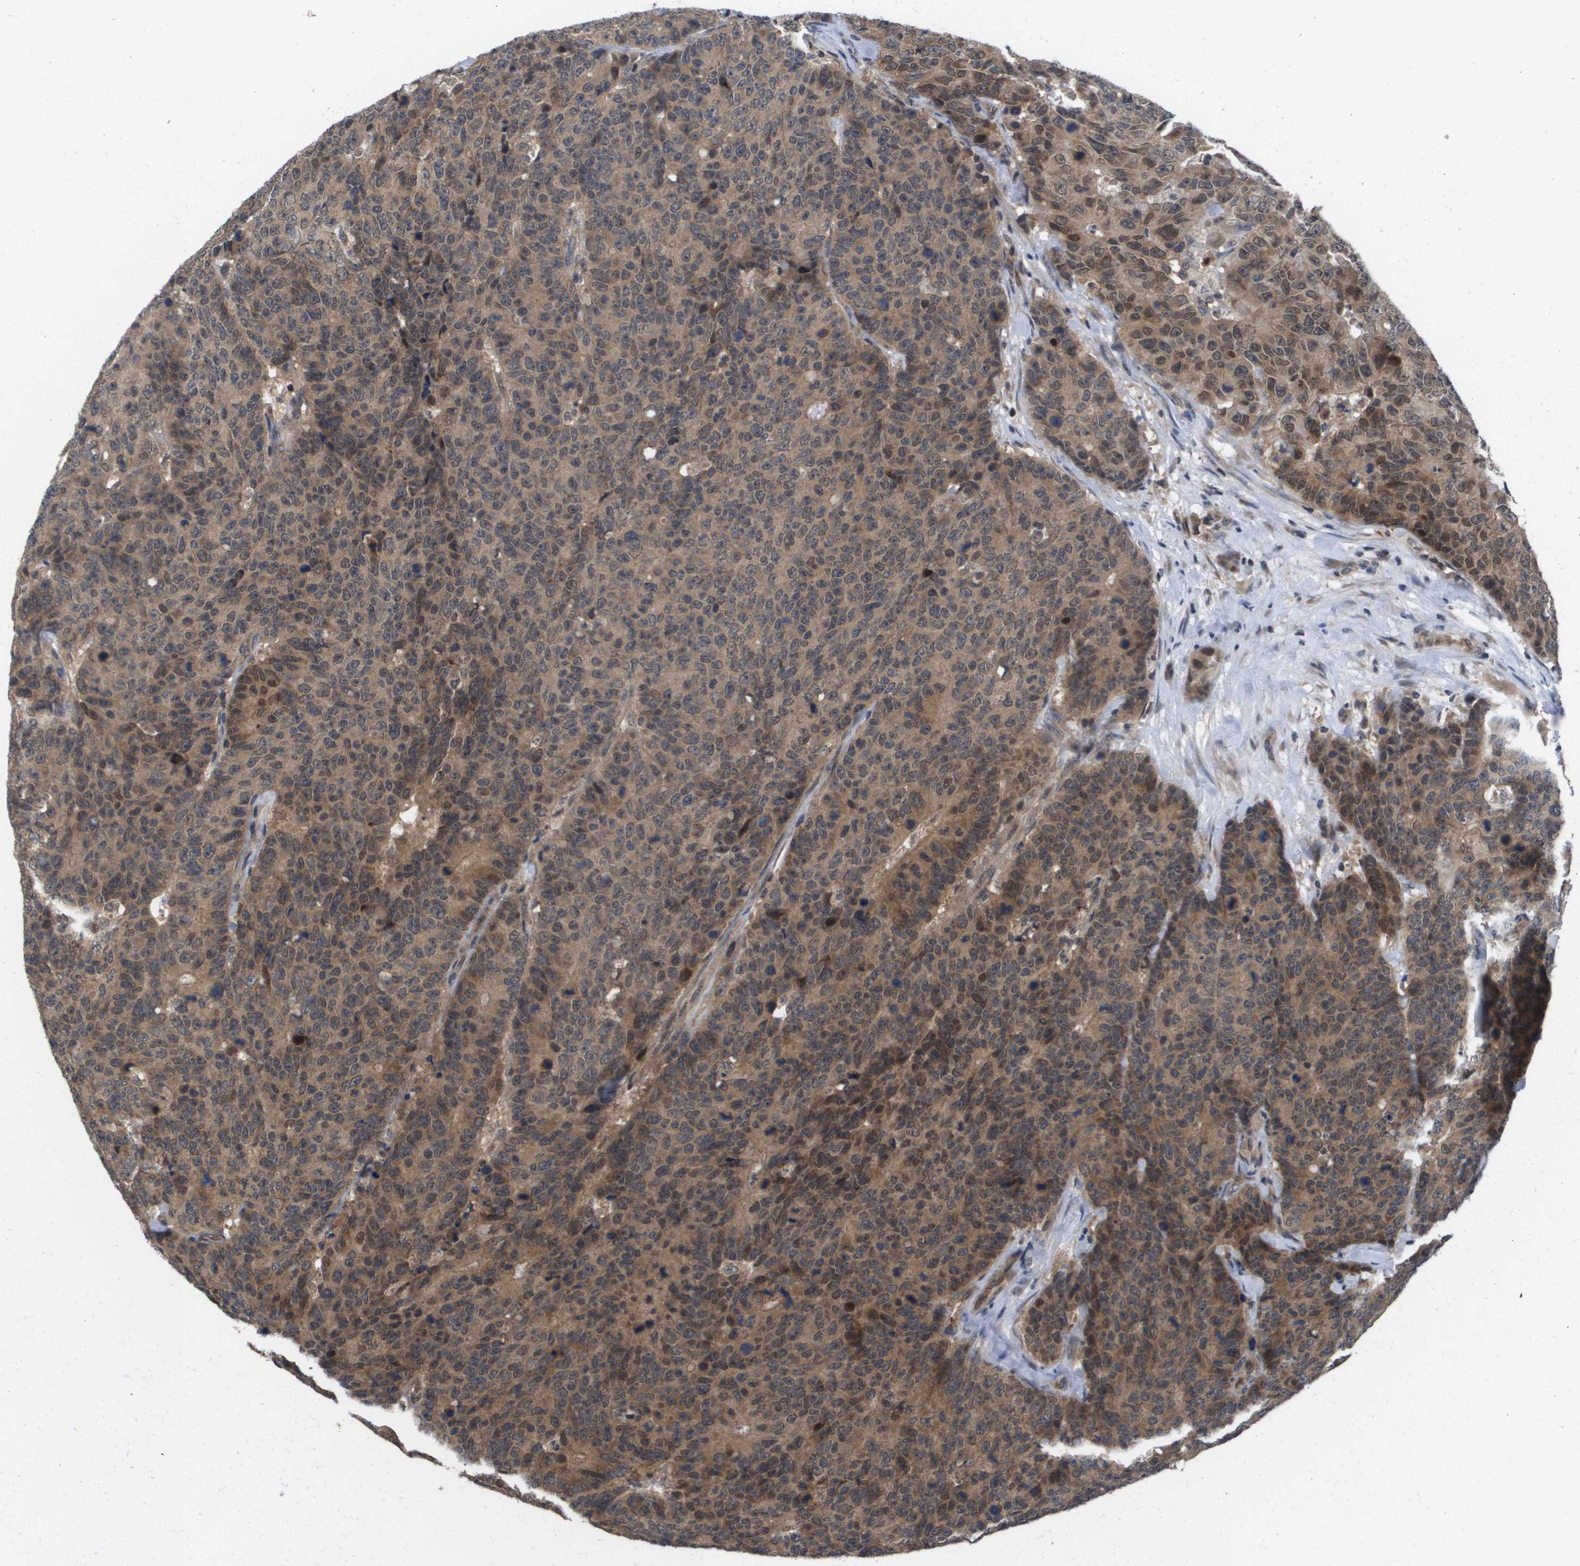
{"staining": {"intensity": "moderate", "quantity": ">75%", "location": "cytoplasmic/membranous"}, "tissue": "colorectal cancer", "cell_type": "Tumor cells", "image_type": "cancer", "snomed": [{"axis": "morphology", "description": "Adenocarcinoma, NOS"}, {"axis": "topography", "description": "Colon"}], "caption": "Immunohistochemistry (IHC) of colorectal cancer shows medium levels of moderate cytoplasmic/membranous positivity in approximately >75% of tumor cells.", "gene": "RBM38", "patient": {"sex": "female", "age": 86}}